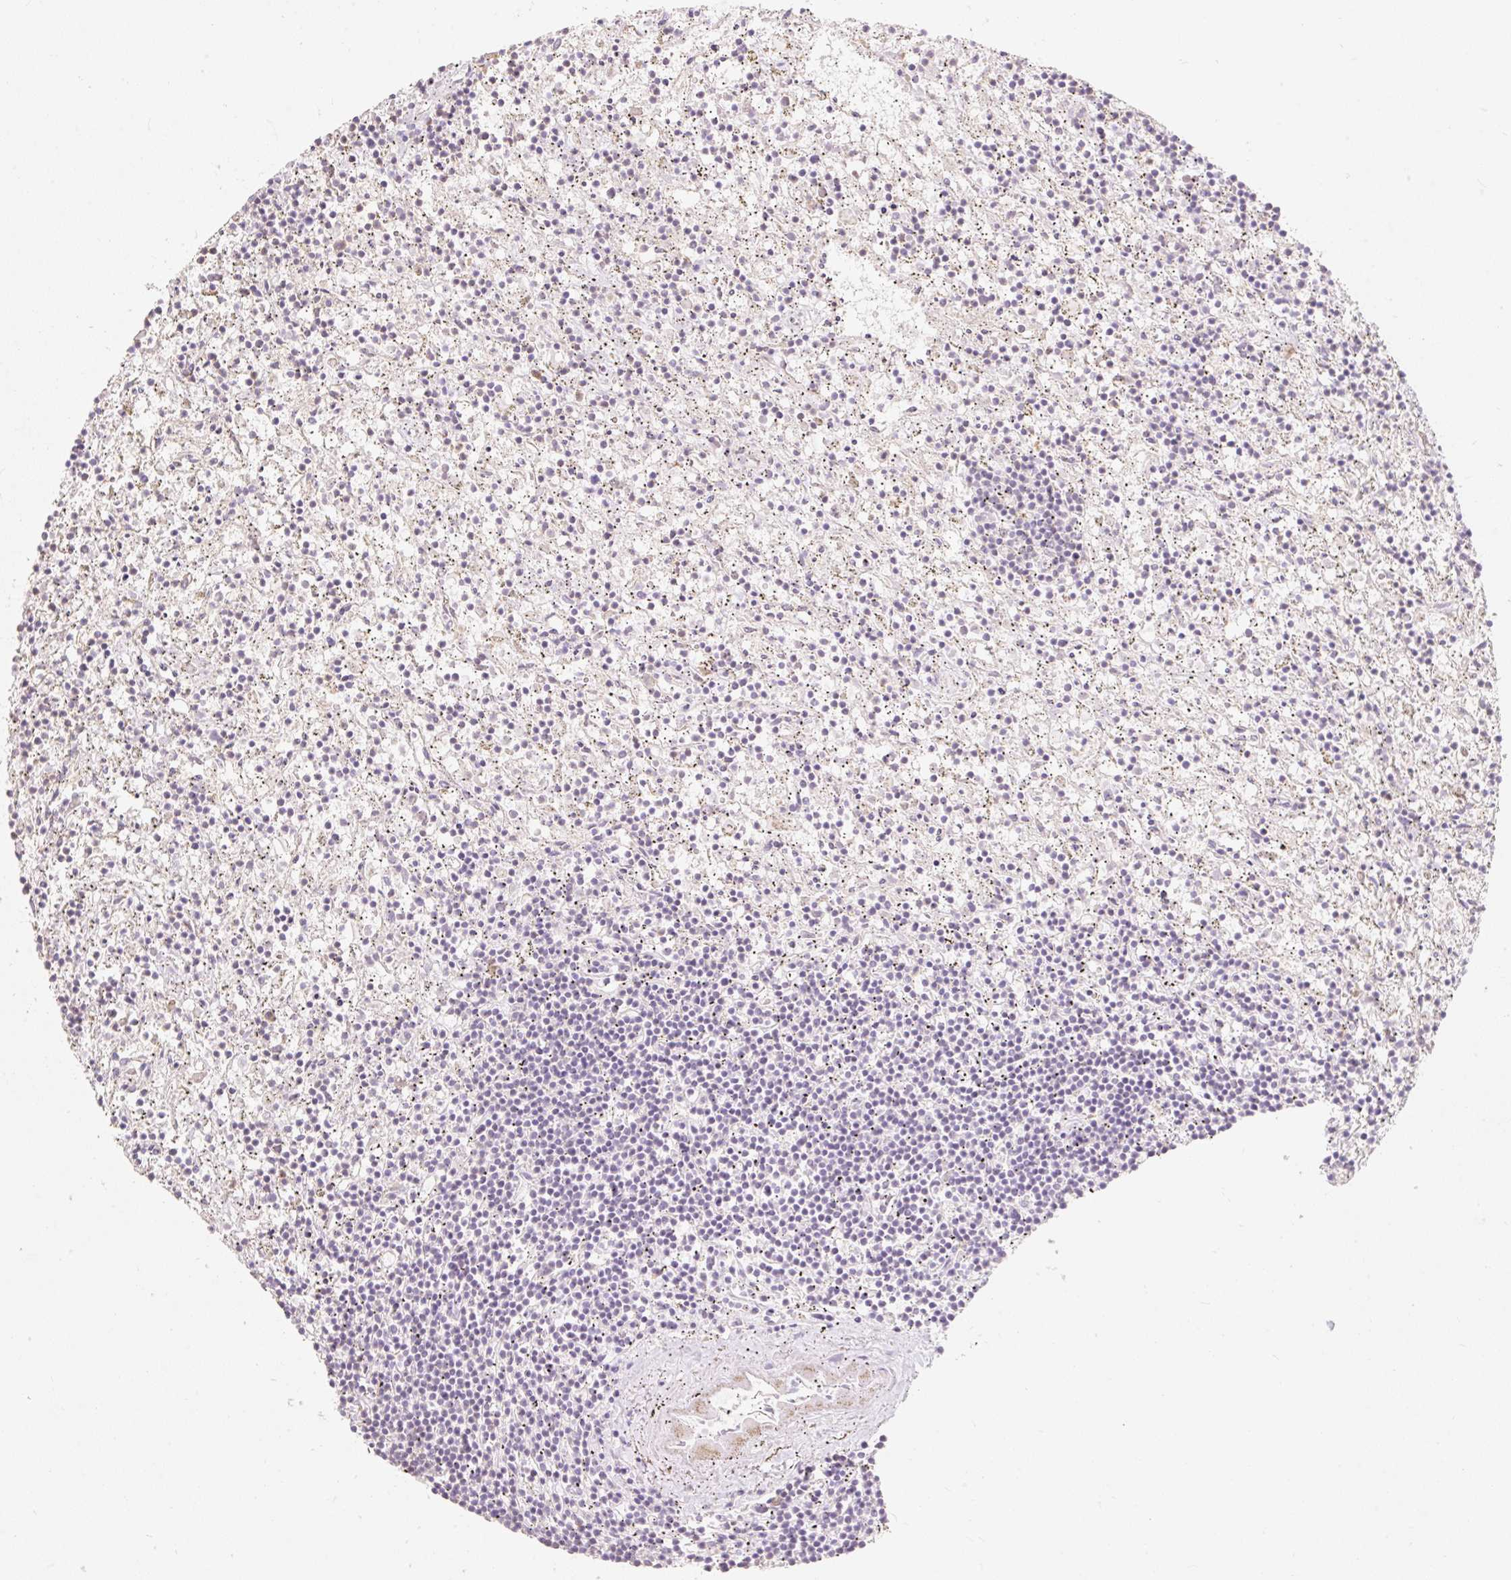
{"staining": {"intensity": "negative", "quantity": "none", "location": "none"}, "tissue": "lymphoma", "cell_type": "Tumor cells", "image_type": "cancer", "snomed": [{"axis": "morphology", "description": "Malignant lymphoma, non-Hodgkin's type, Low grade"}, {"axis": "topography", "description": "Spleen"}], "caption": "High power microscopy image of an immunohistochemistry histopathology image of lymphoma, revealing no significant expression in tumor cells.", "gene": "DHX35", "patient": {"sex": "male", "age": 76}}